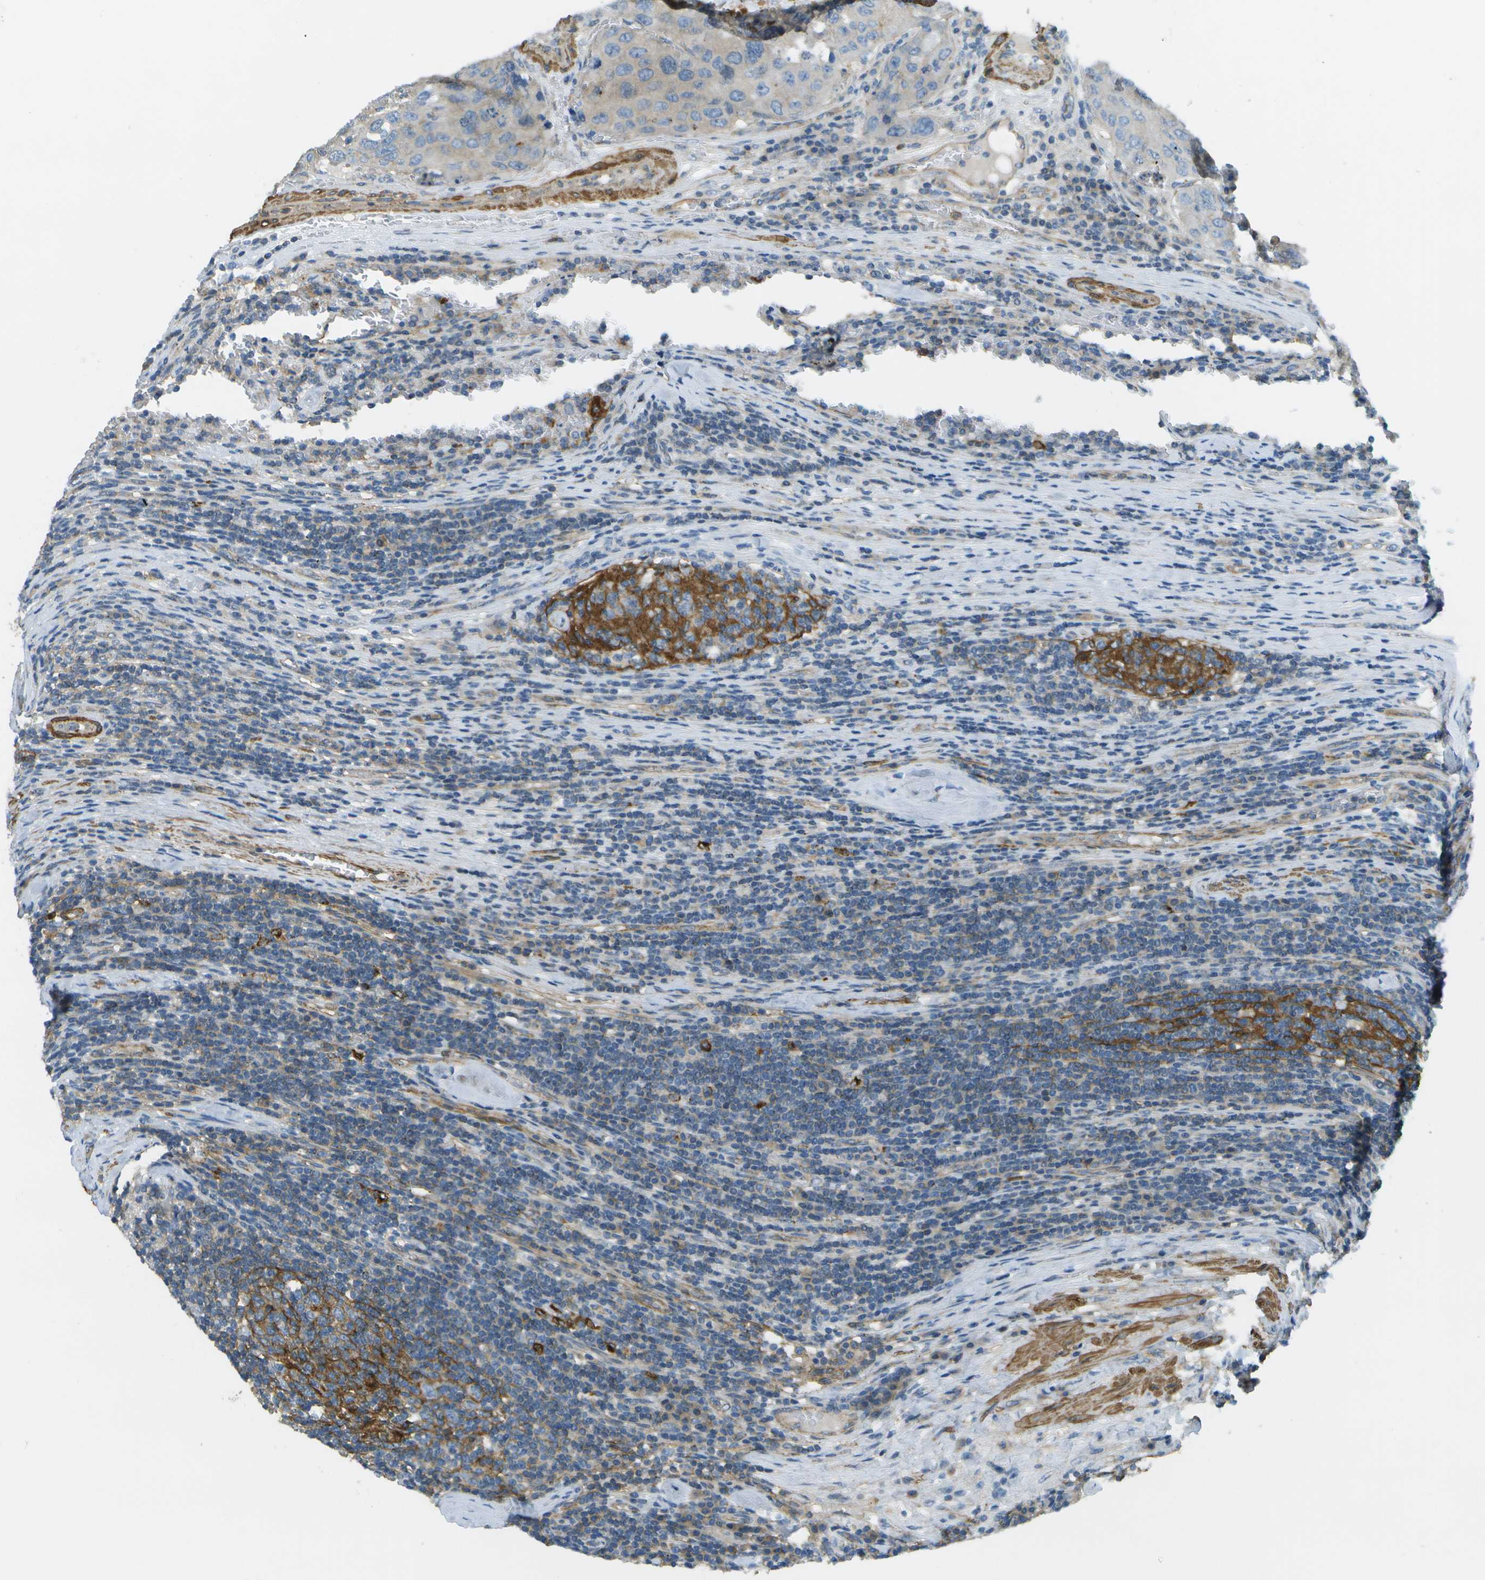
{"staining": {"intensity": "negative", "quantity": "none", "location": "none"}, "tissue": "urothelial cancer", "cell_type": "Tumor cells", "image_type": "cancer", "snomed": [{"axis": "morphology", "description": "Urothelial carcinoma, High grade"}, {"axis": "topography", "description": "Lymph node"}, {"axis": "topography", "description": "Urinary bladder"}], "caption": "Urothelial cancer was stained to show a protein in brown. There is no significant expression in tumor cells.", "gene": "MYH11", "patient": {"sex": "male", "age": 51}}